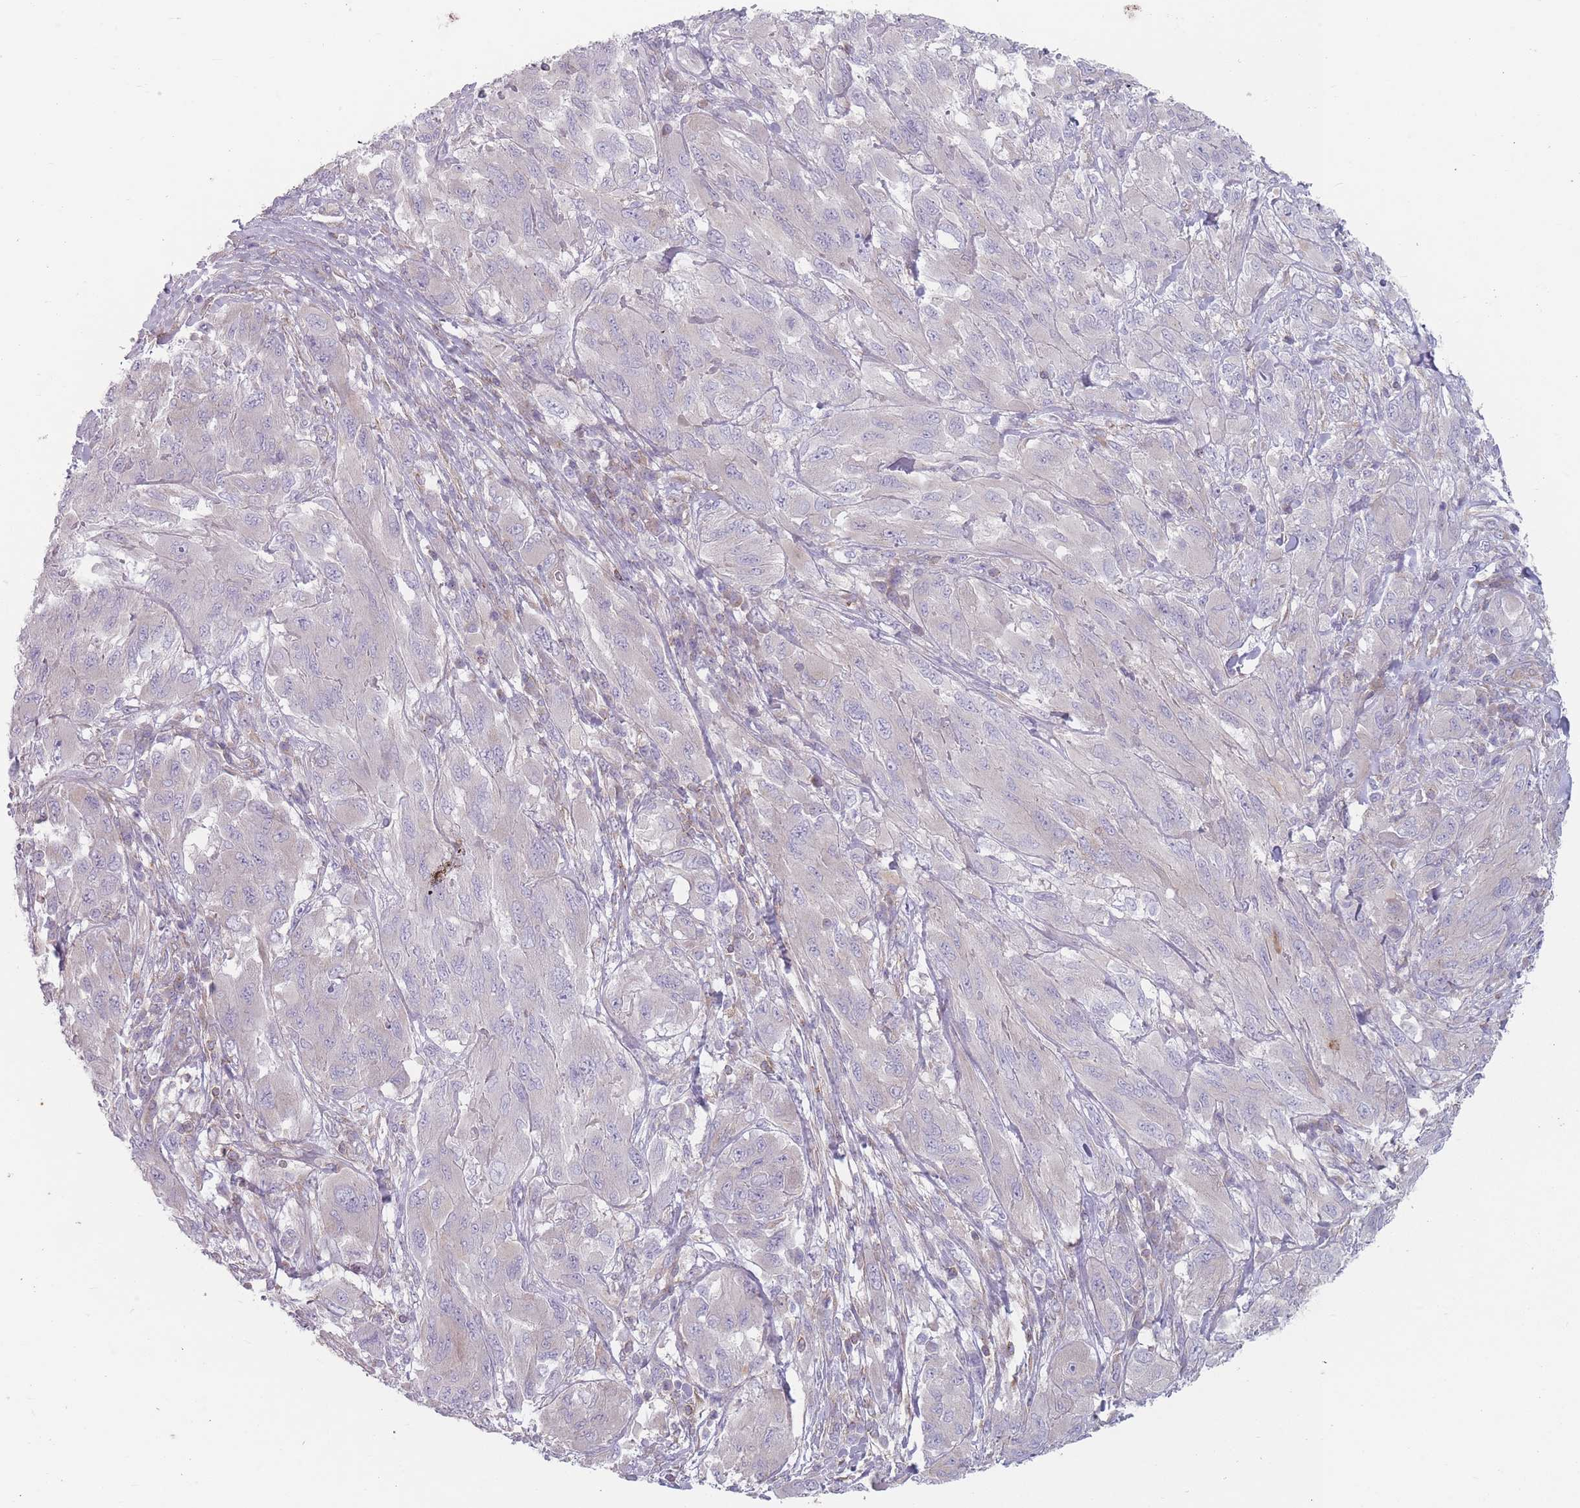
{"staining": {"intensity": "negative", "quantity": "none", "location": "none"}, "tissue": "melanoma", "cell_type": "Tumor cells", "image_type": "cancer", "snomed": [{"axis": "morphology", "description": "Malignant melanoma, NOS"}, {"axis": "topography", "description": "Skin"}], "caption": "High power microscopy histopathology image of an immunohistochemistry (IHC) histopathology image of melanoma, revealing no significant expression in tumor cells.", "gene": "HSBP1L1", "patient": {"sex": "female", "age": 91}}